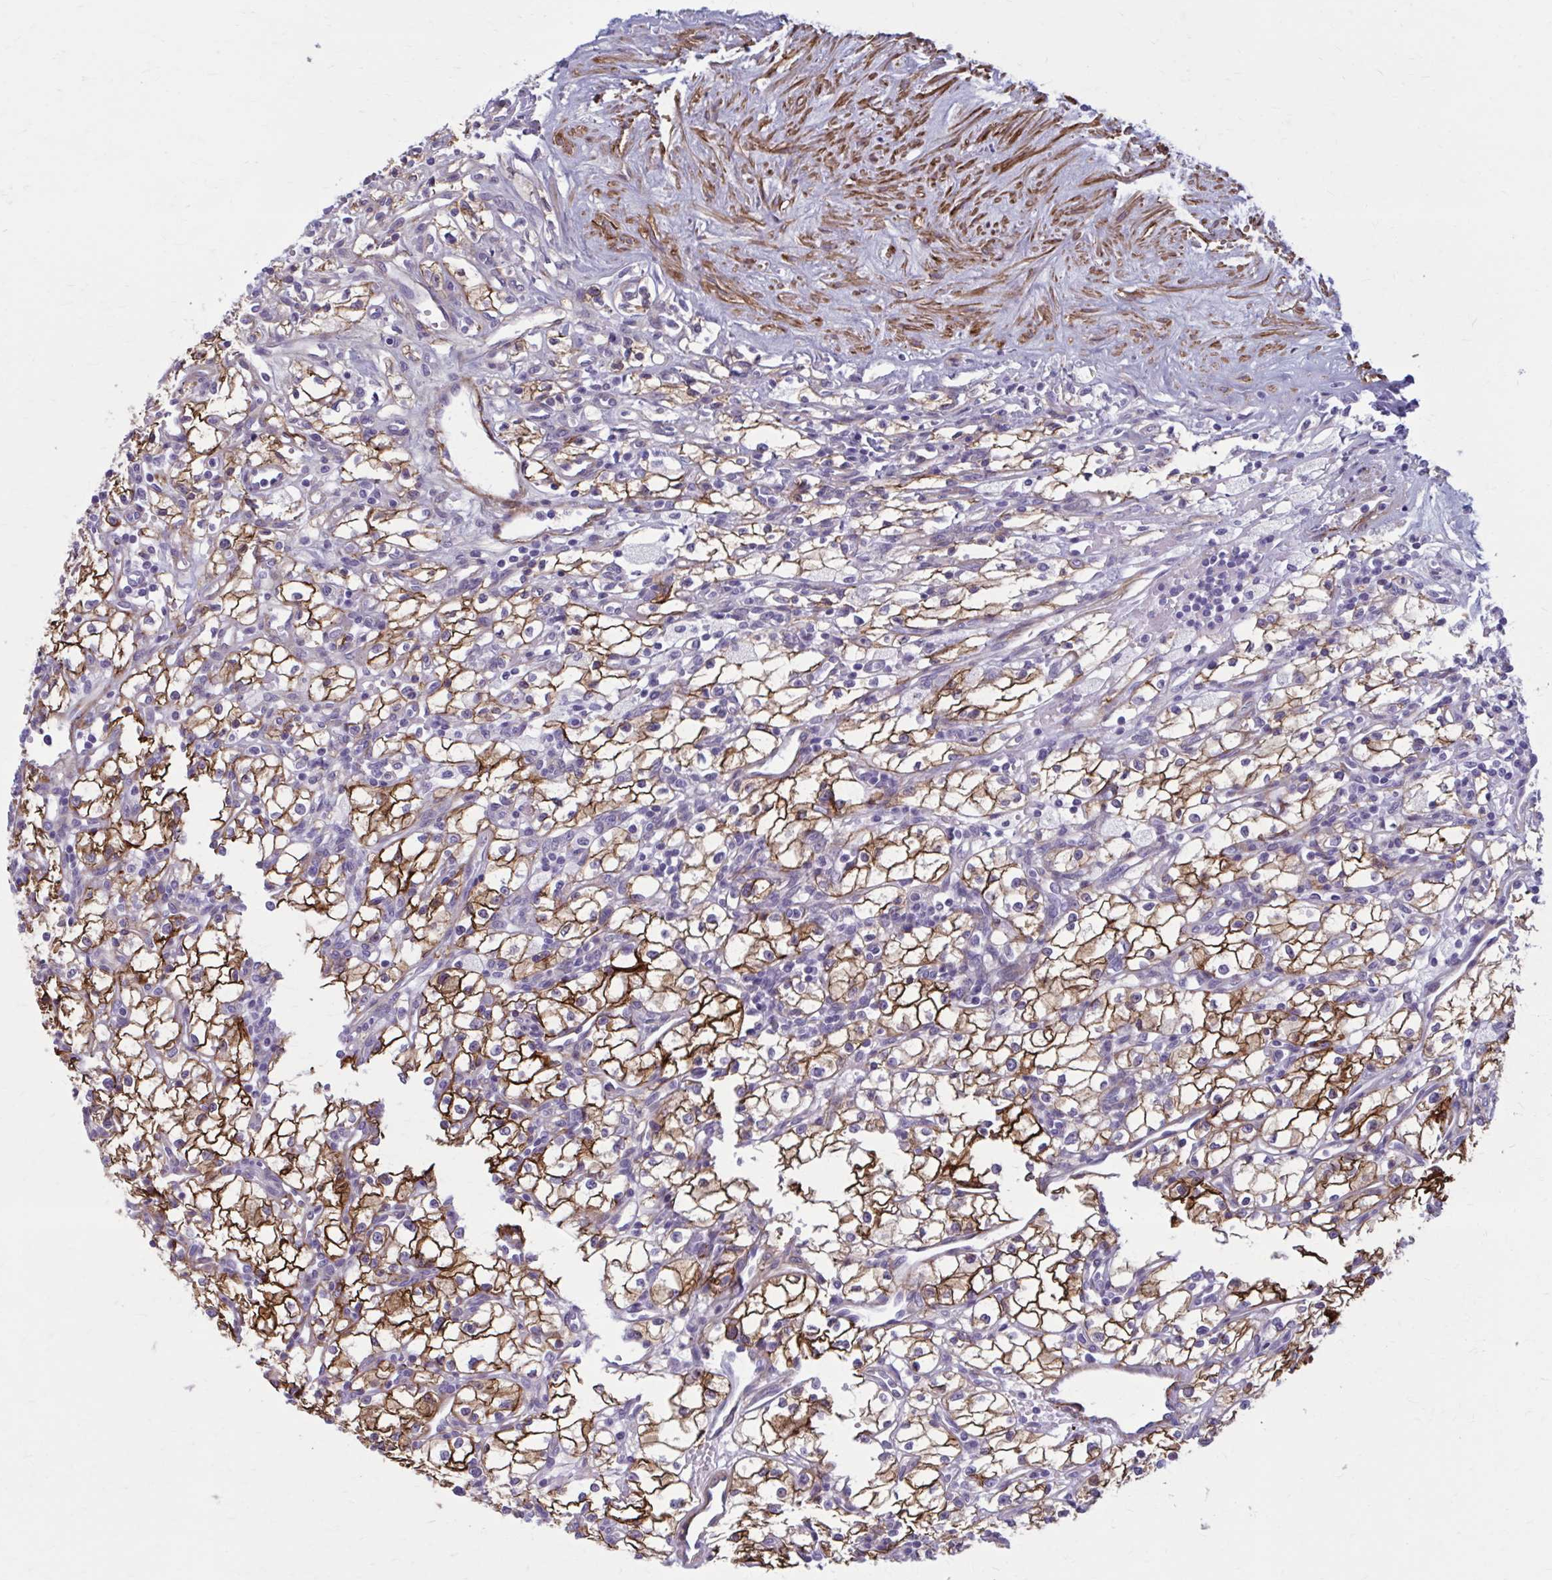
{"staining": {"intensity": "moderate", "quantity": ">75%", "location": "cytoplasmic/membranous"}, "tissue": "renal cancer", "cell_type": "Tumor cells", "image_type": "cancer", "snomed": [{"axis": "morphology", "description": "Adenocarcinoma, NOS"}, {"axis": "topography", "description": "Kidney"}], "caption": "Protein staining of renal adenocarcinoma tissue reveals moderate cytoplasmic/membranous positivity in approximately >75% of tumor cells. (DAB (3,3'-diaminobenzidine) IHC, brown staining for protein, blue staining for nuclei).", "gene": "AKAP12", "patient": {"sex": "male", "age": 59}}